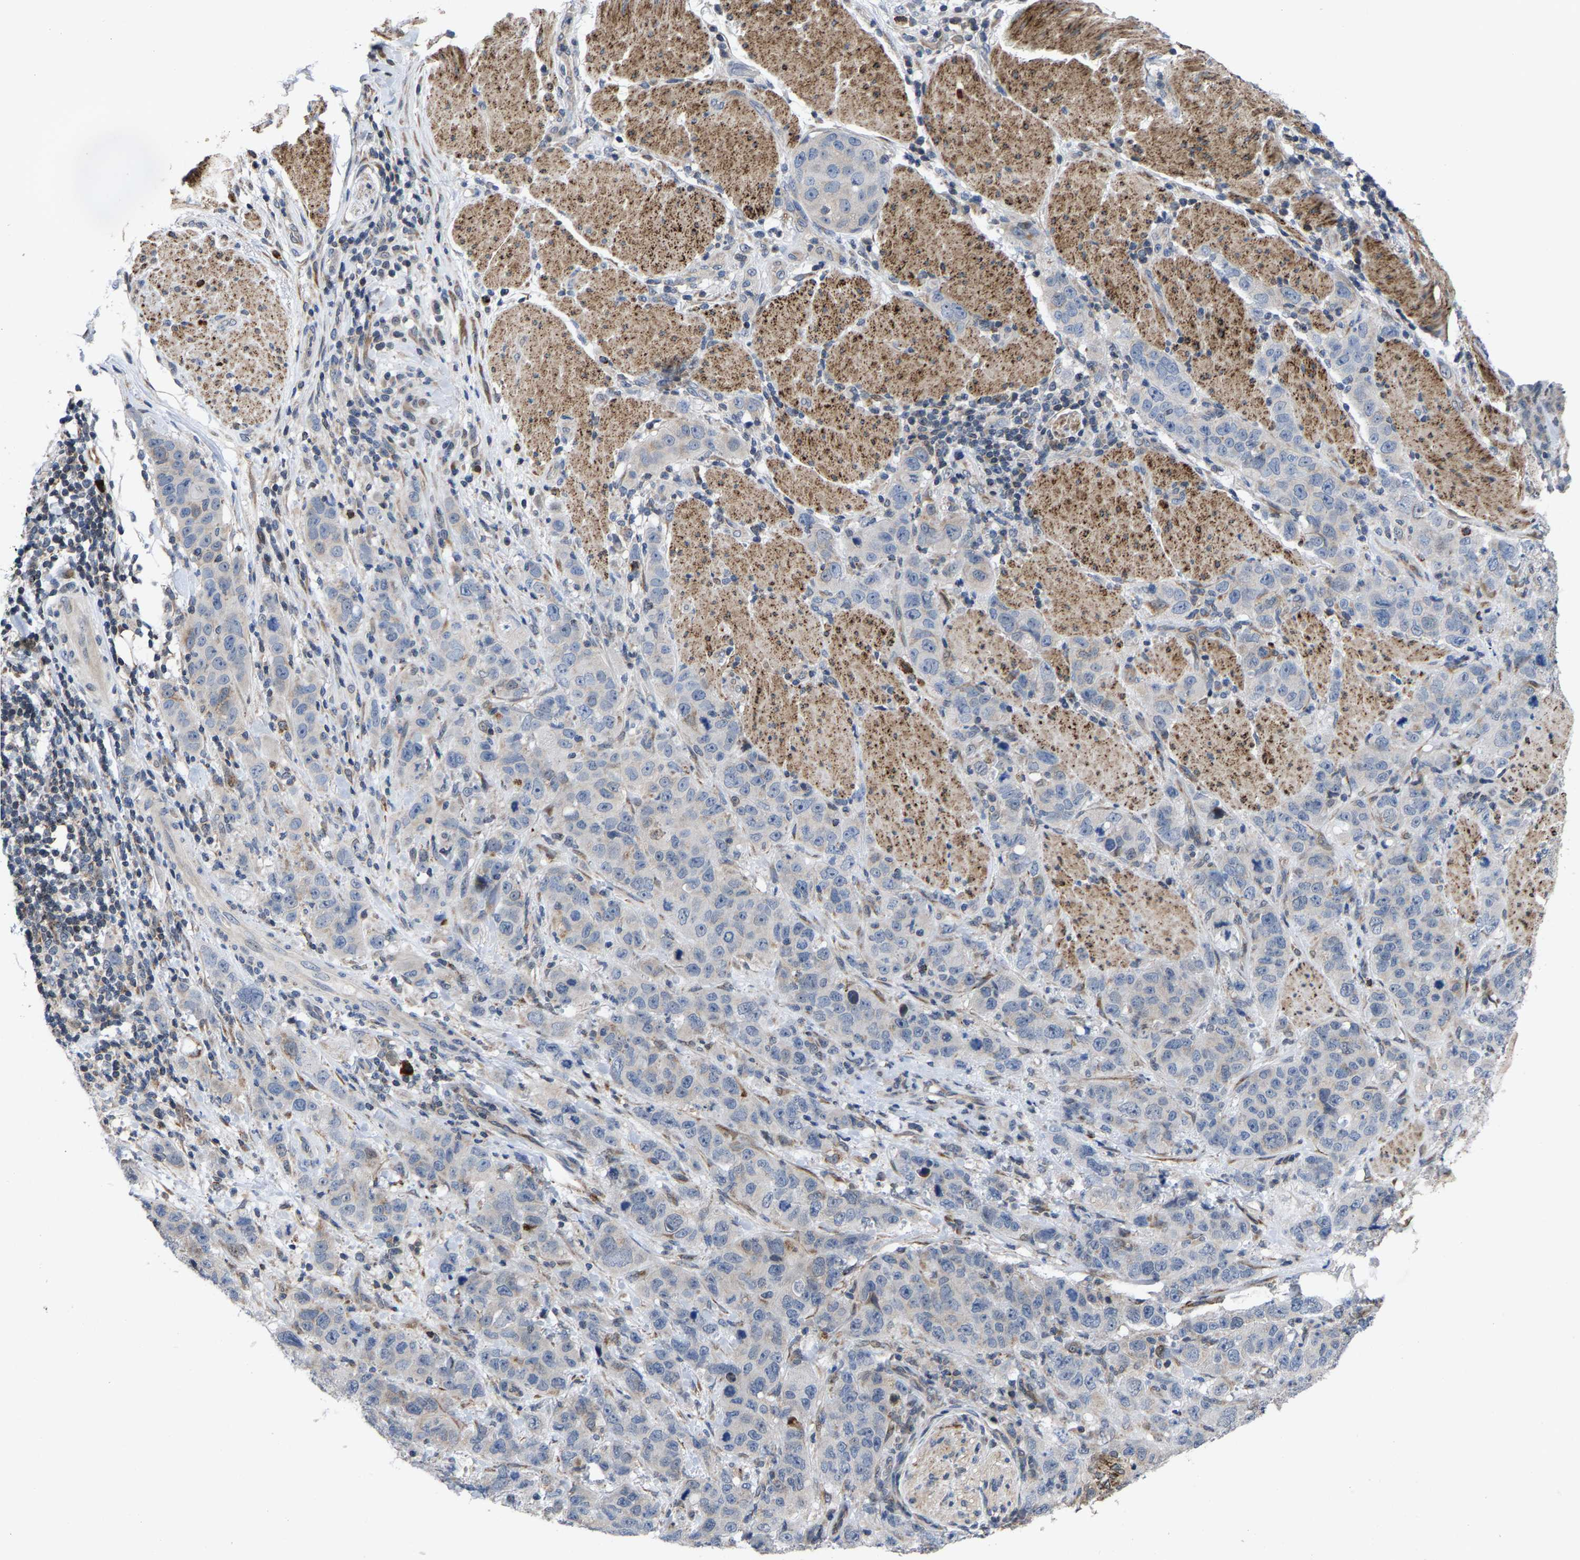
{"staining": {"intensity": "negative", "quantity": "none", "location": "none"}, "tissue": "stomach cancer", "cell_type": "Tumor cells", "image_type": "cancer", "snomed": [{"axis": "morphology", "description": "Adenocarcinoma, NOS"}, {"axis": "topography", "description": "Stomach"}], "caption": "Adenocarcinoma (stomach) stained for a protein using immunohistochemistry (IHC) demonstrates no expression tumor cells.", "gene": "TDRKH", "patient": {"sex": "male", "age": 48}}